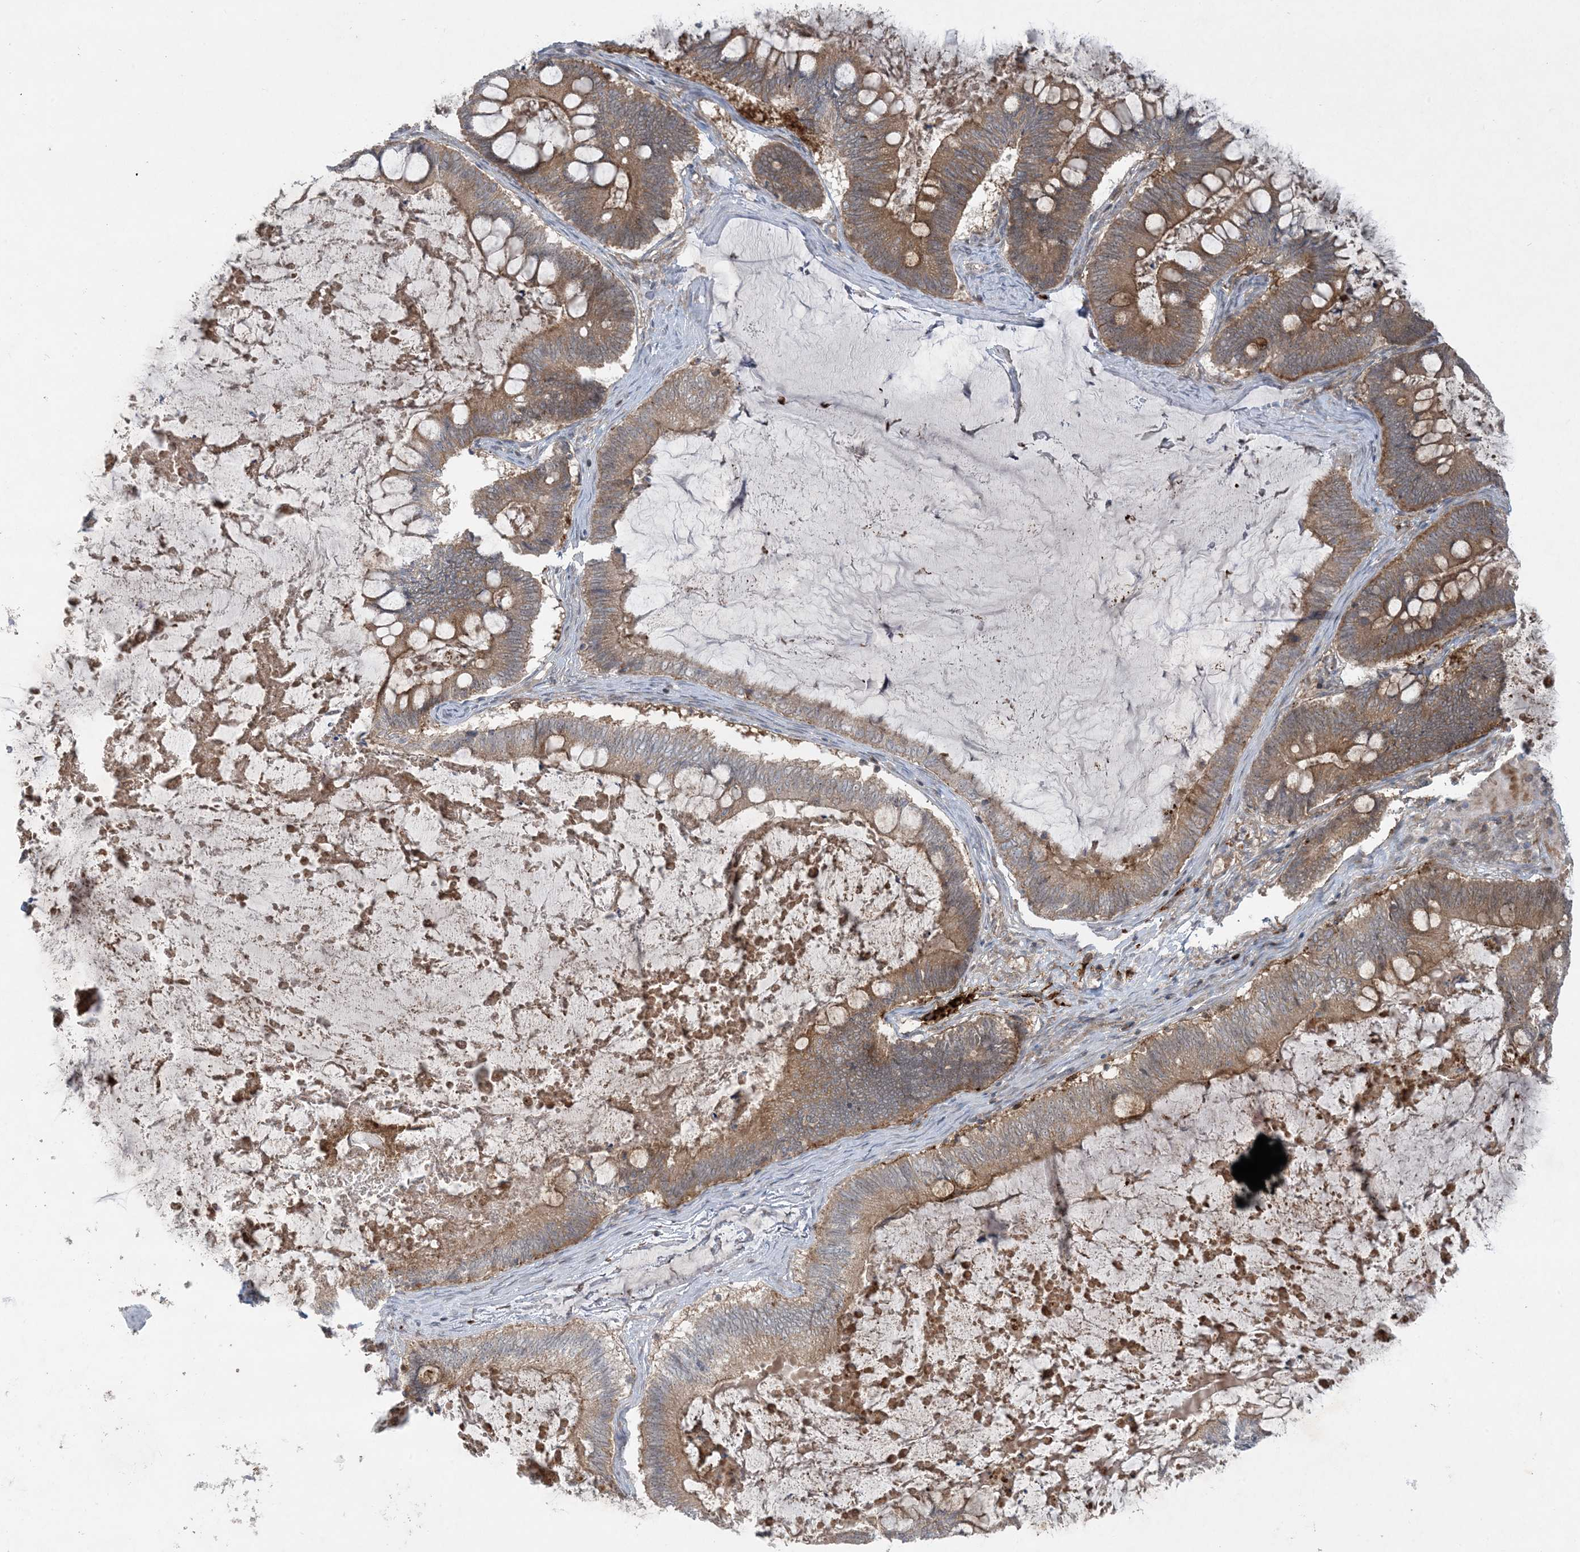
{"staining": {"intensity": "moderate", "quantity": ">75%", "location": "cytoplasmic/membranous"}, "tissue": "ovarian cancer", "cell_type": "Tumor cells", "image_type": "cancer", "snomed": [{"axis": "morphology", "description": "Cystadenocarcinoma, mucinous, NOS"}, {"axis": "topography", "description": "Ovary"}], "caption": "Immunohistochemical staining of ovarian cancer reveals moderate cytoplasmic/membranous protein positivity in approximately >75% of tumor cells.", "gene": "STAM2", "patient": {"sex": "female", "age": 61}}